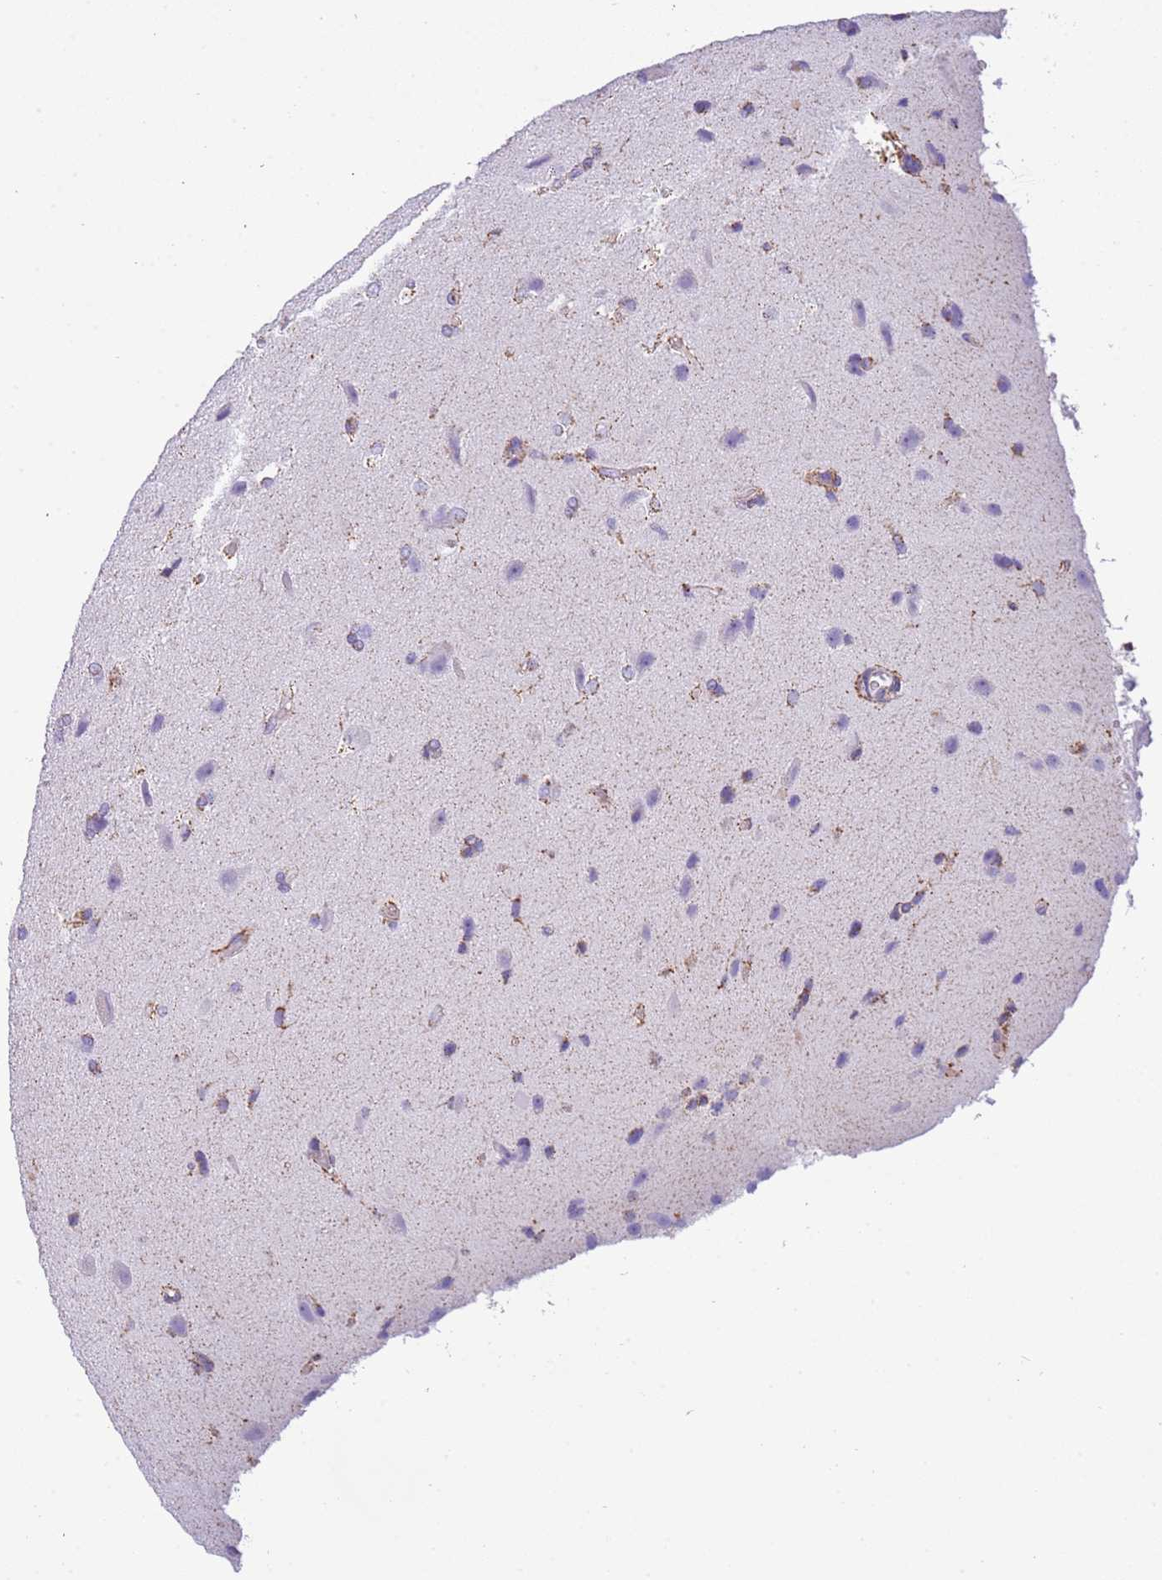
{"staining": {"intensity": "negative", "quantity": "none", "location": "none"}, "tissue": "glioma", "cell_type": "Tumor cells", "image_type": "cancer", "snomed": [{"axis": "morphology", "description": "Glioma, malignant, Low grade"}, {"axis": "topography", "description": "Brain"}], "caption": "Tumor cells show no significant staining in glioma.", "gene": "SUCLG2", "patient": {"sex": "male", "age": 66}}